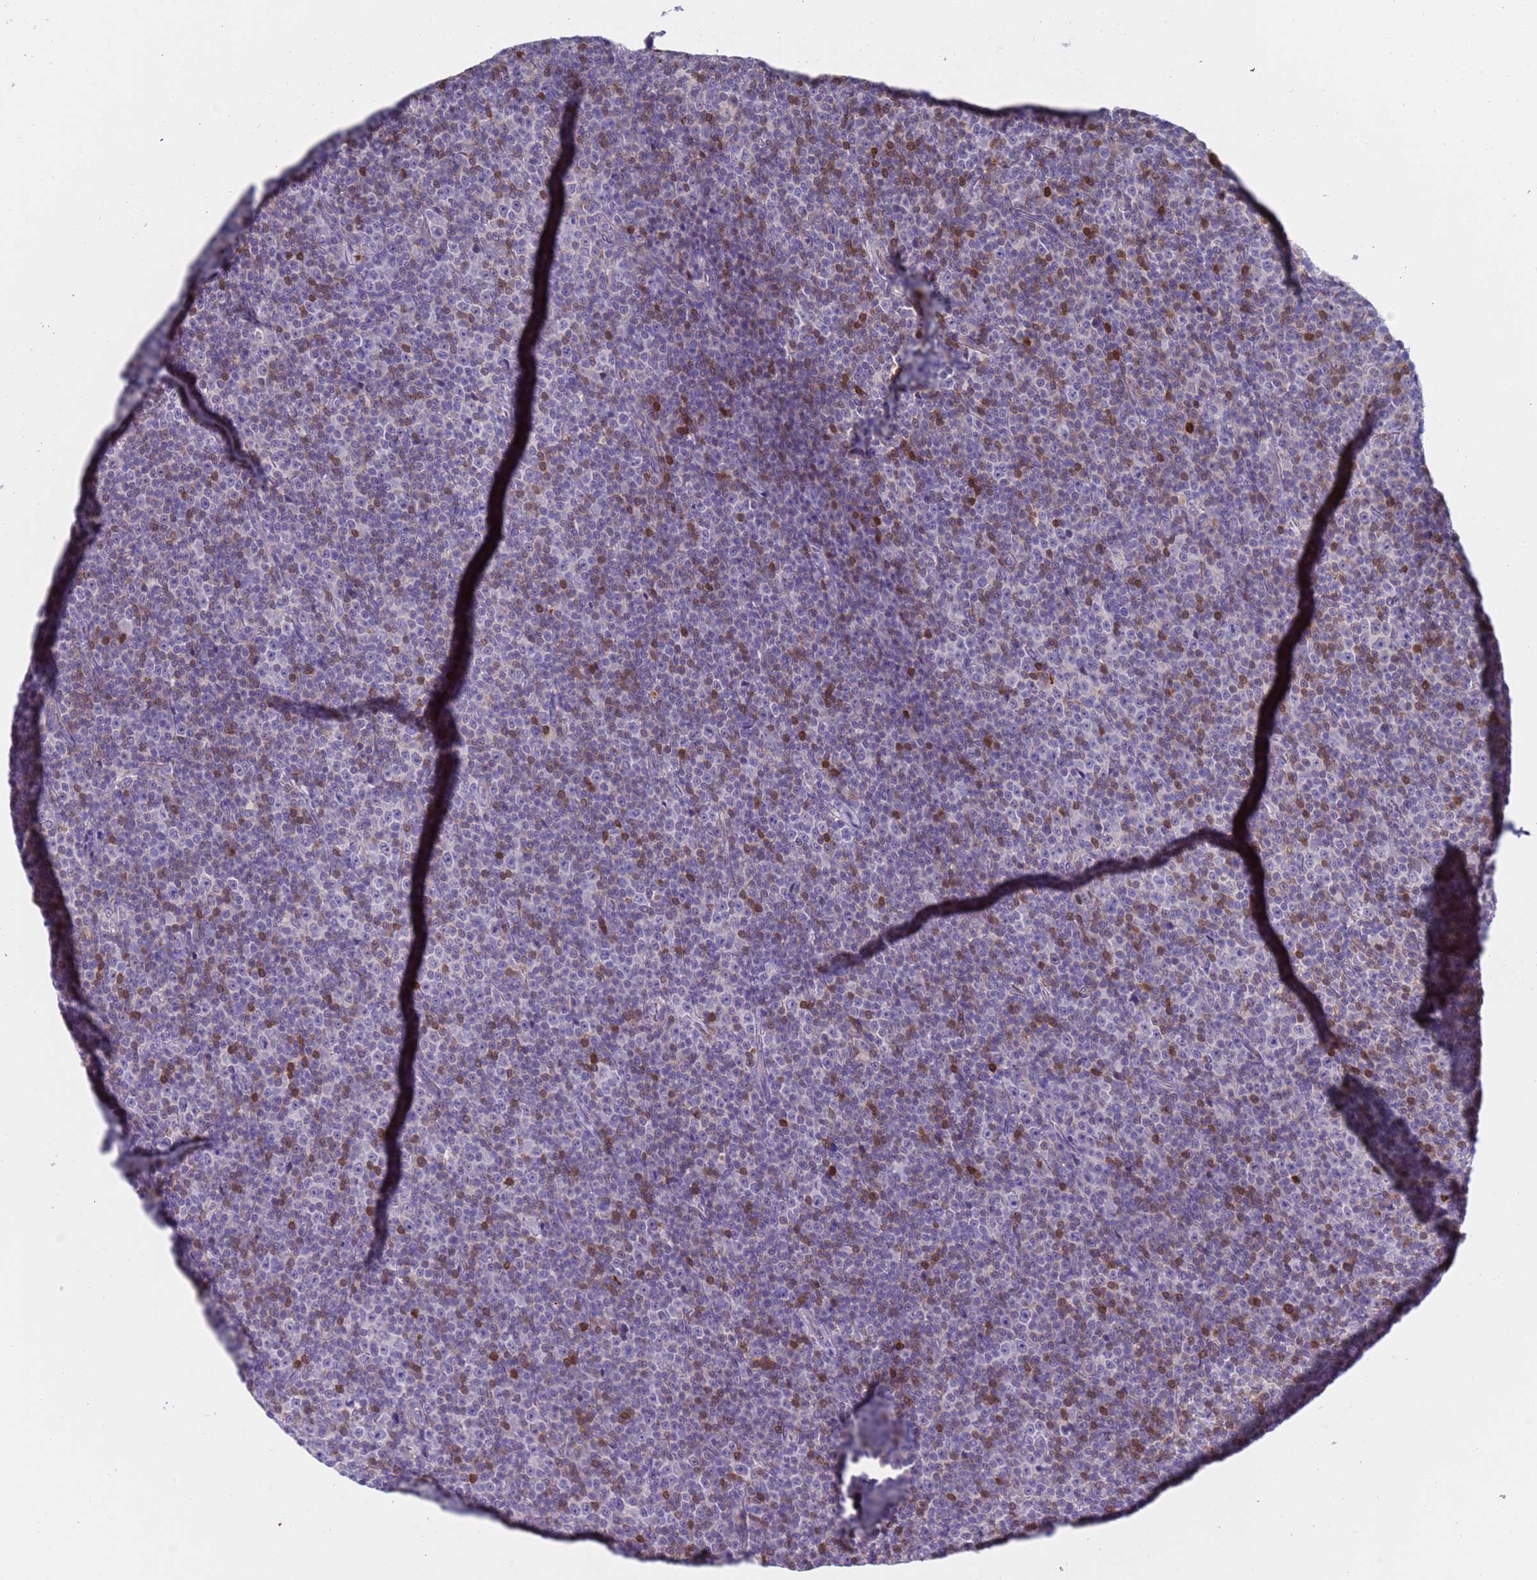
{"staining": {"intensity": "negative", "quantity": "none", "location": "none"}, "tissue": "lymphoma", "cell_type": "Tumor cells", "image_type": "cancer", "snomed": [{"axis": "morphology", "description": "Malignant lymphoma, non-Hodgkin's type, Low grade"}, {"axis": "topography", "description": "Lymph node"}], "caption": "IHC histopathology image of neoplastic tissue: human low-grade malignant lymphoma, non-Hodgkin's type stained with DAB (3,3'-diaminobenzidine) reveals no significant protein staining in tumor cells.", "gene": "C4orf46", "patient": {"sex": "female", "age": 67}}